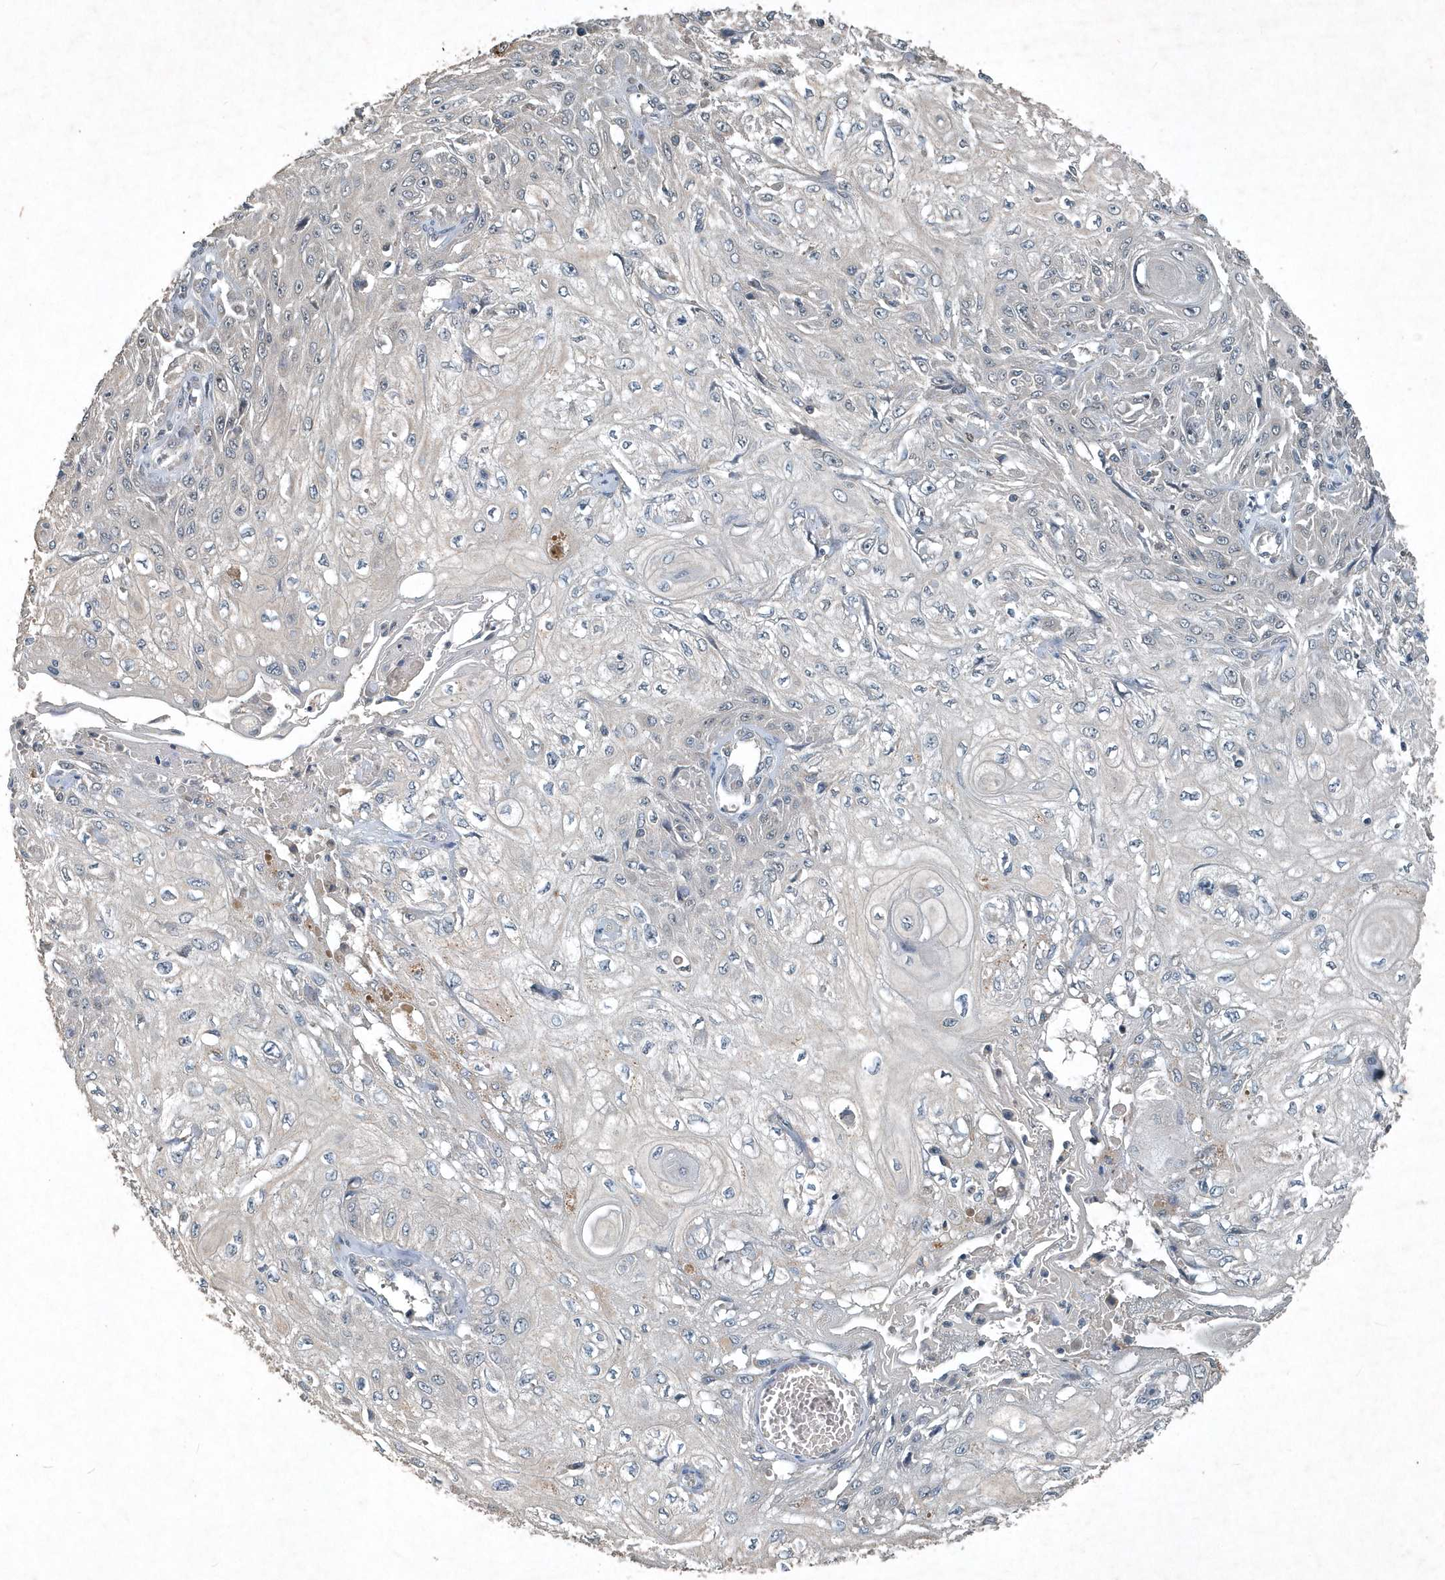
{"staining": {"intensity": "negative", "quantity": "none", "location": "none"}, "tissue": "skin cancer", "cell_type": "Tumor cells", "image_type": "cancer", "snomed": [{"axis": "morphology", "description": "Squamous cell carcinoma, NOS"}, {"axis": "morphology", "description": "Squamous cell carcinoma, metastatic, NOS"}, {"axis": "topography", "description": "Skin"}, {"axis": "topography", "description": "Lymph node"}], "caption": "Immunohistochemistry (IHC) image of neoplastic tissue: skin squamous cell carcinoma stained with DAB (3,3'-diaminobenzidine) shows no significant protein staining in tumor cells.", "gene": "SCFD2", "patient": {"sex": "male", "age": 75}}